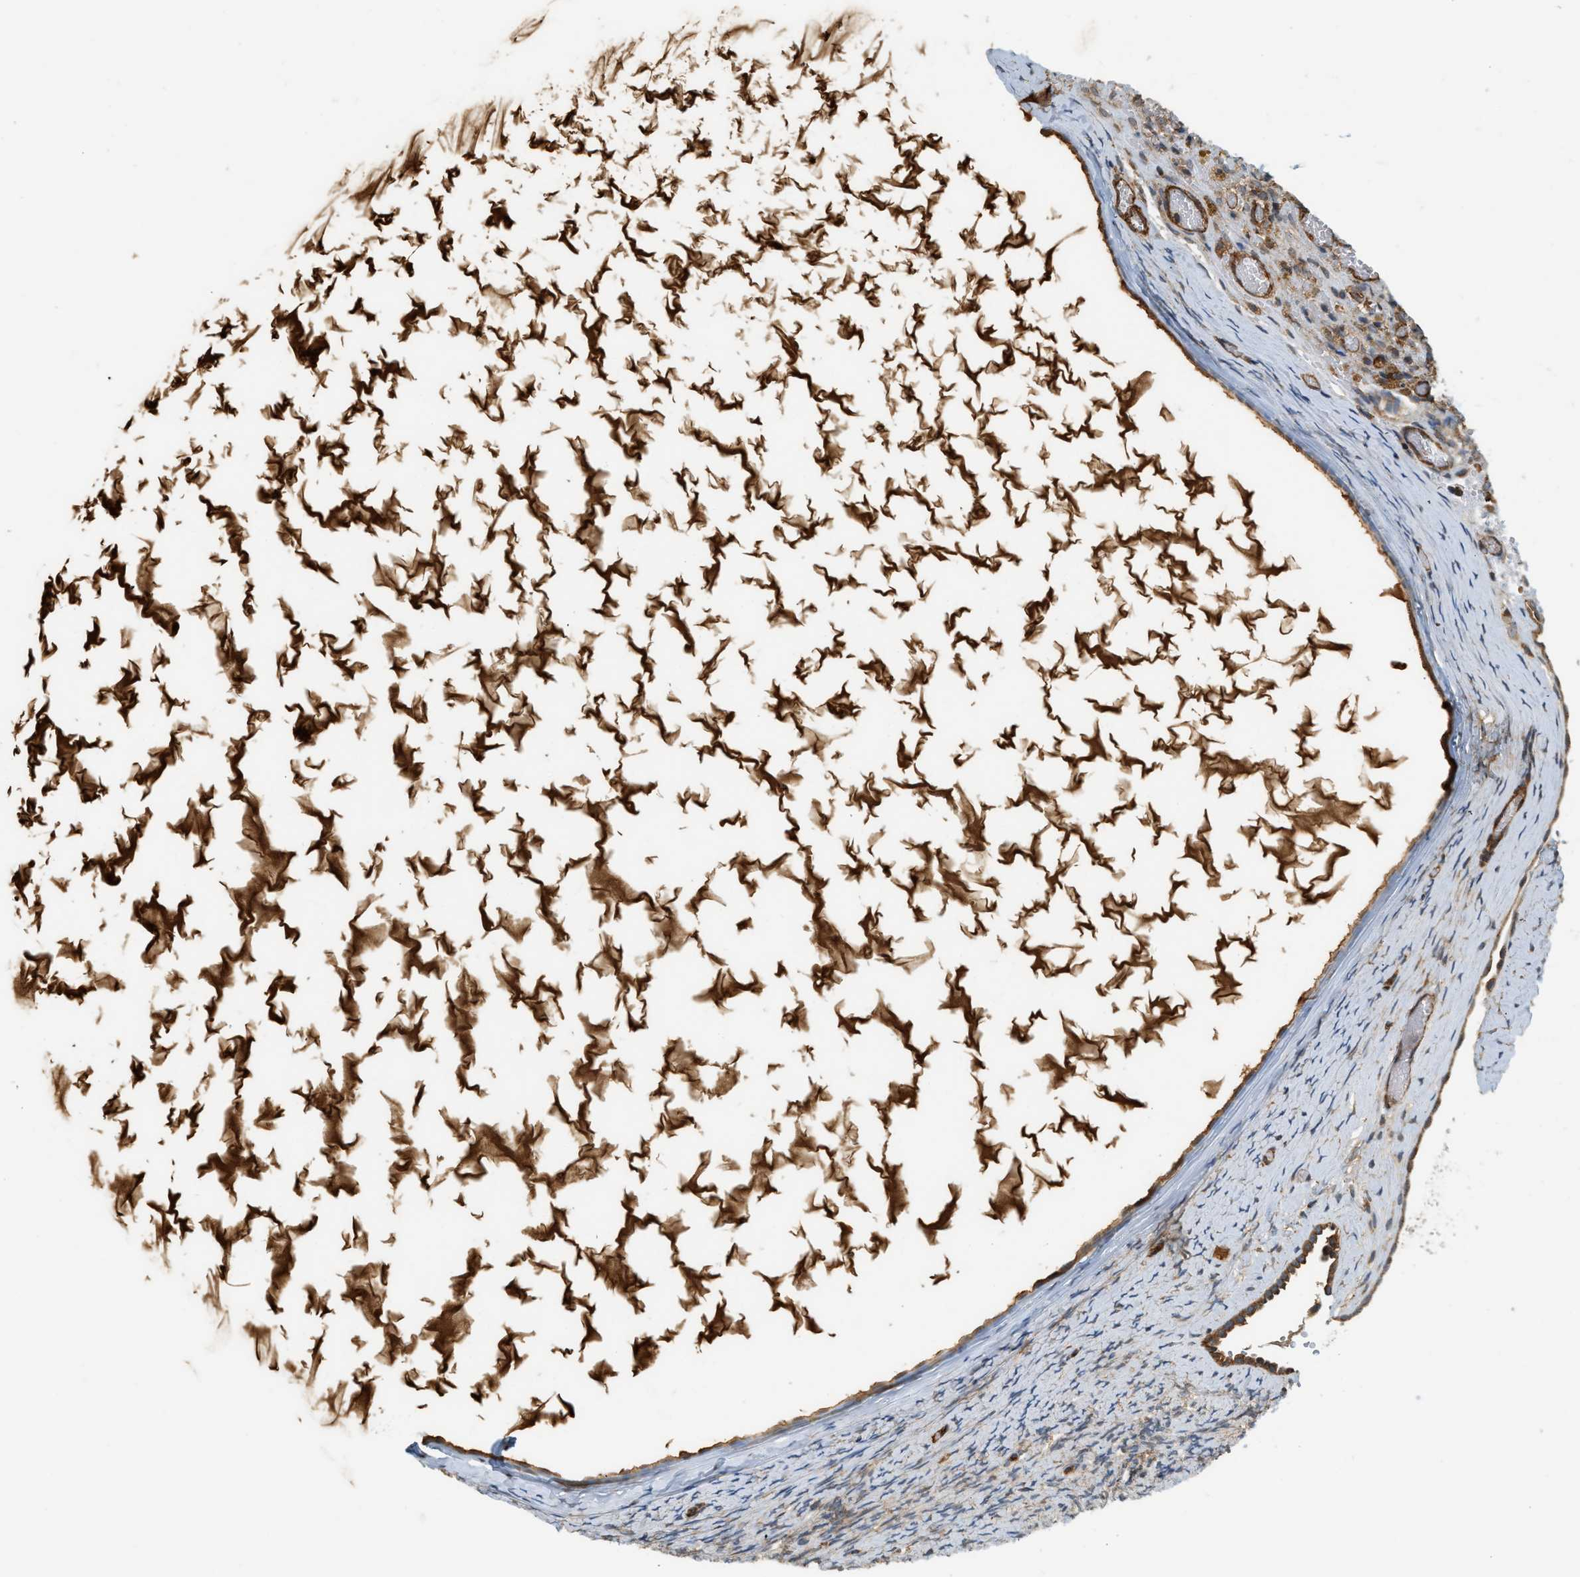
{"staining": {"intensity": "moderate", "quantity": "25%-75%", "location": "cytoplasmic/membranous"}, "tissue": "ovary", "cell_type": "Ovarian stroma cells", "image_type": "normal", "snomed": [{"axis": "morphology", "description": "Normal tissue, NOS"}, {"axis": "topography", "description": "Ovary"}], "caption": "Immunohistochemistry photomicrograph of unremarkable ovary: ovary stained using immunohistochemistry reveals medium levels of moderate protein expression localized specifically in the cytoplasmic/membranous of ovarian stroma cells, appearing as a cytoplasmic/membranous brown color.", "gene": "HIP1", "patient": {"sex": "female", "age": 33}}